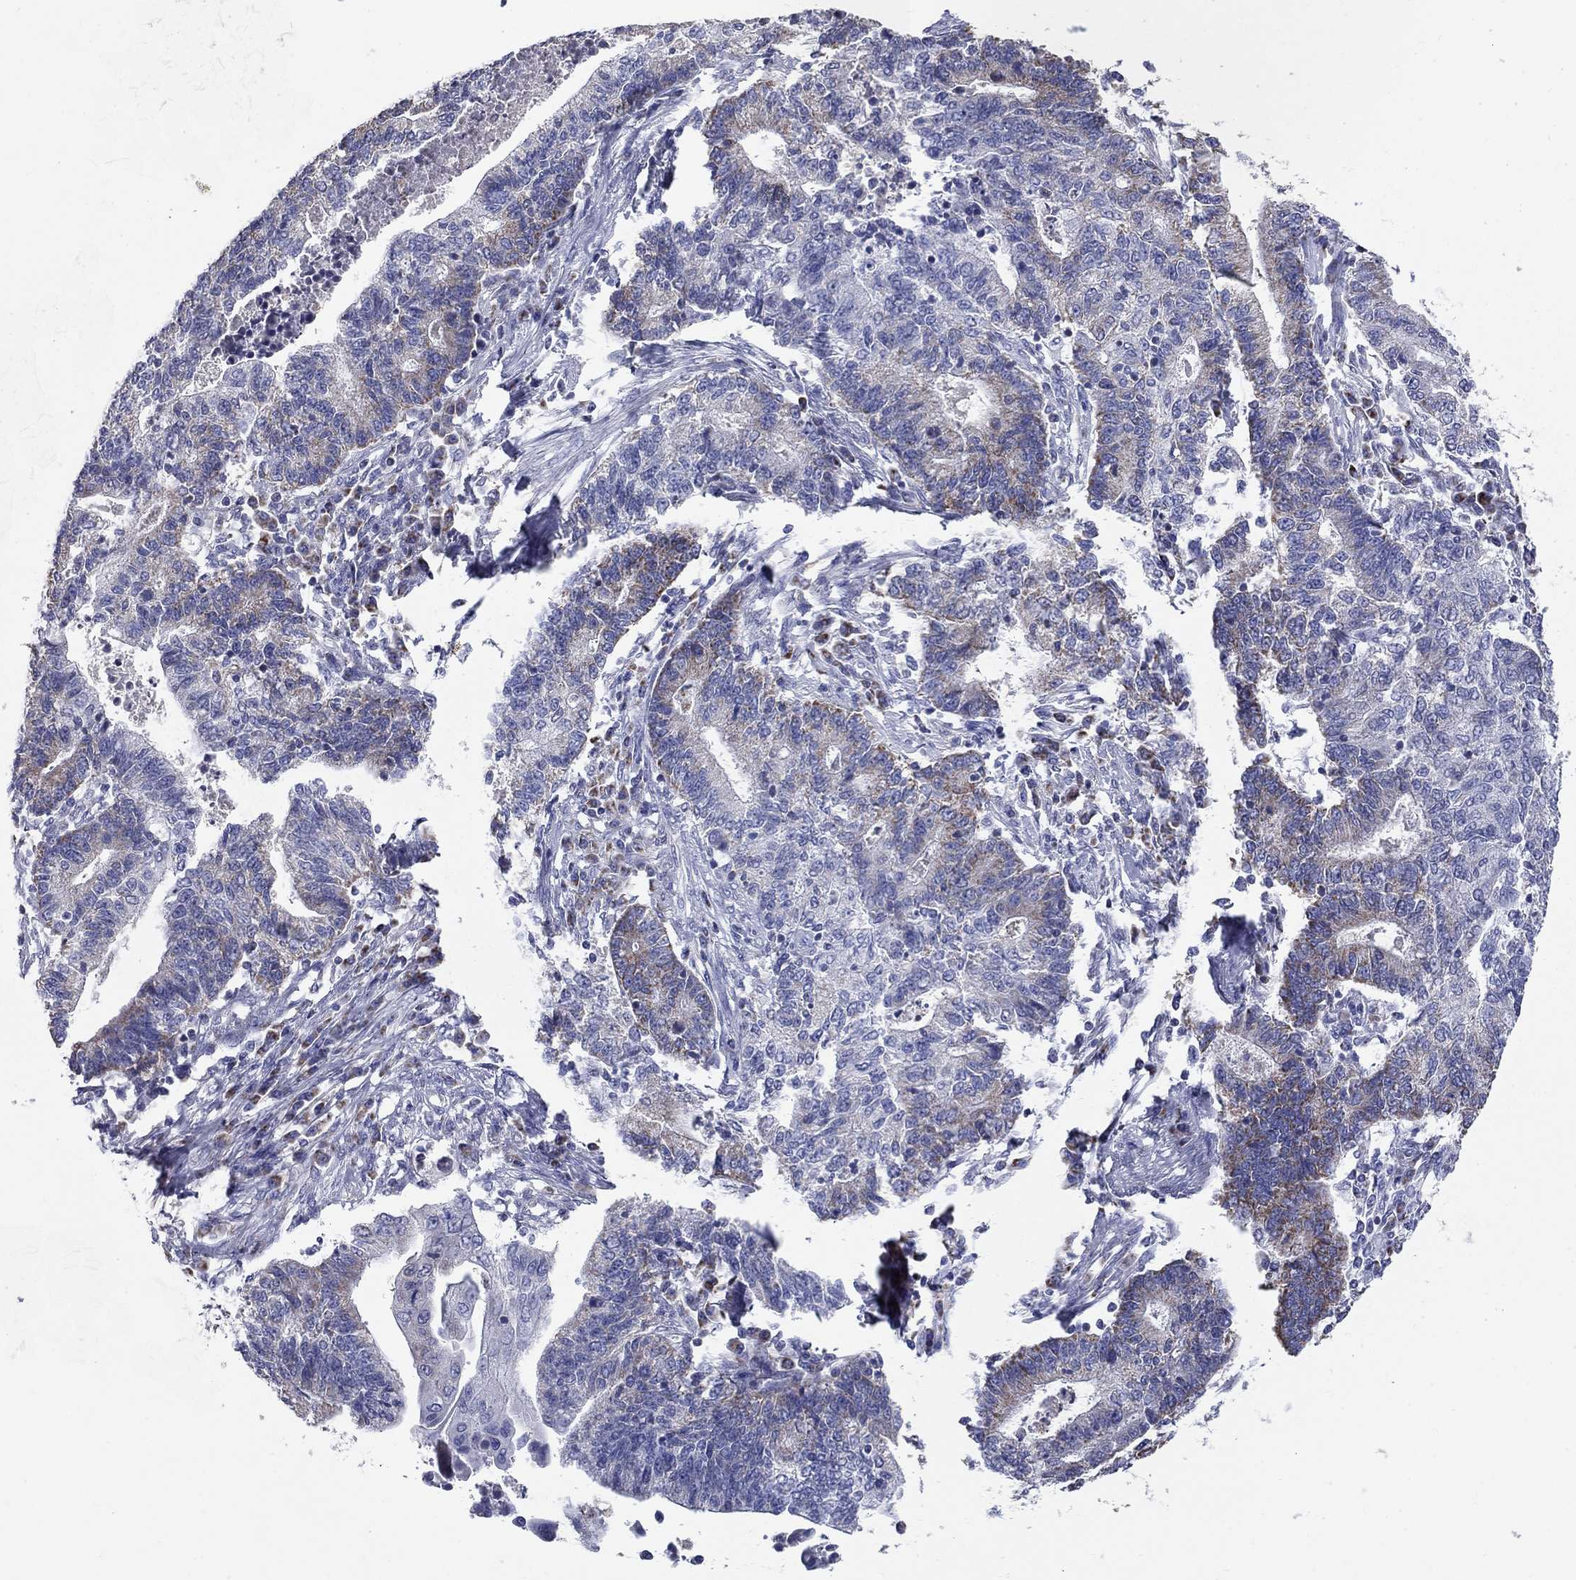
{"staining": {"intensity": "weak", "quantity": "25%-75%", "location": "cytoplasmic/membranous"}, "tissue": "endometrial cancer", "cell_type": "Tumor cells", "image_type": "cancer", "snomed": [{"axis": "morphology", "description": "Adenocarcinoma, NOS"}, {"axis": "topography", "description": "Uterus"}, {"axis": "topography", "description": "Endometrium"}], "caption": "Protein expression analysis of endometrial cancer (adenocarcinoma) exhibits weak cytoplasmic/membranous positivity in approximately 25%-75% of tumor cells.", "gene": "NDUFA4L2", "patient": {"sex": "female", "age": 54}}